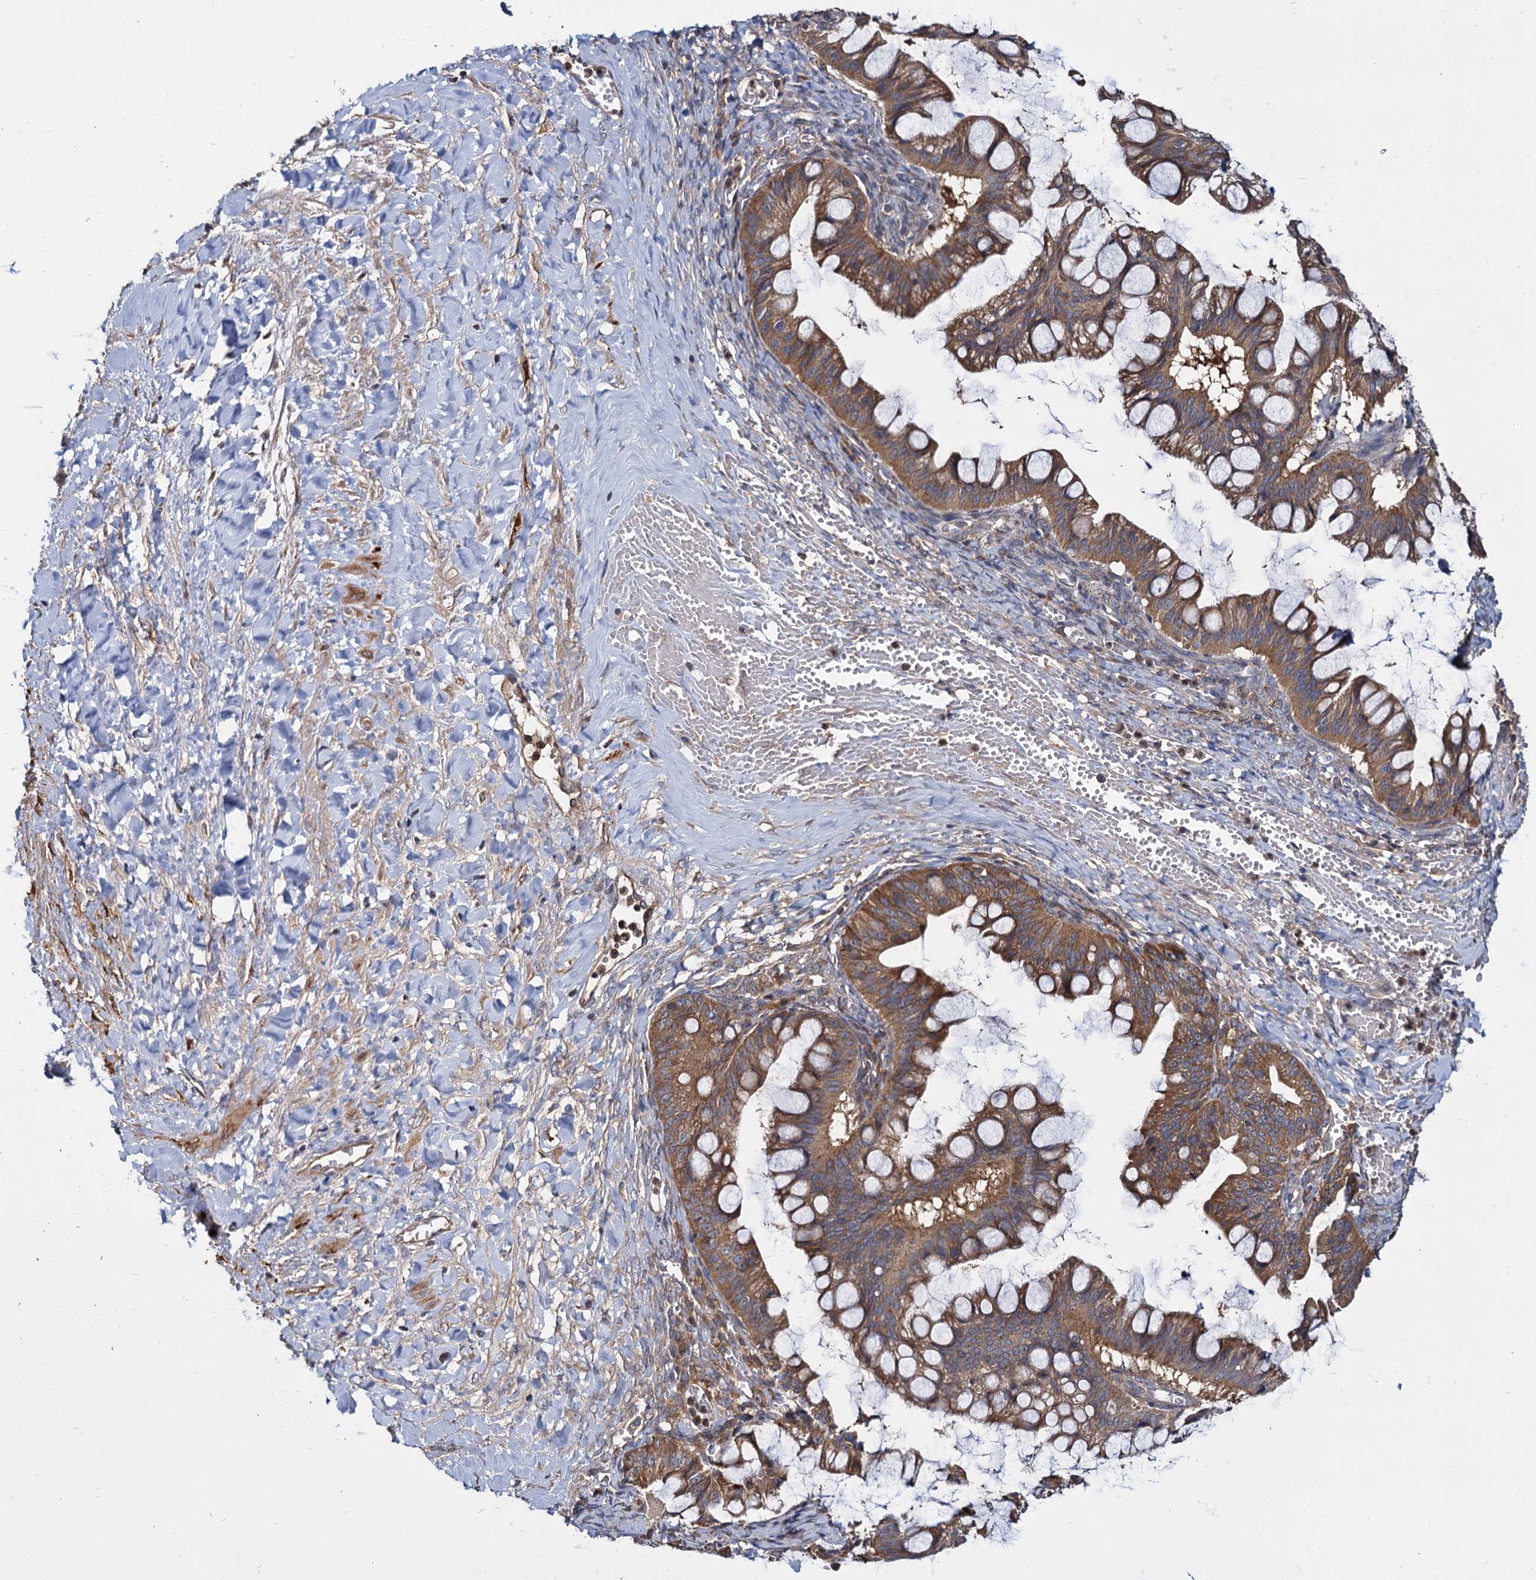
{"staining": {"intensity": "moderate", "quantity": ">75%", "location": "cytoplasmic/membranous"}, "tissue": "ovarian cancer", "cell_type": "Tumor cells", "image_type": "cancer", "snomed": [{"axis": "morphology", "description": "Cystadenocarcinoma, mucinous, NOS"}, {"axis": "topography", "description": "Ovary"}], "caption": "The photomicrograph demonstrates immunohistochemical staining of ovarian cancer. There is moderate cytoplasmic/membranous staining is present in approximately >75% of tumor cells. The protein of interest is shown in brown color, while the nuclei are stained blue.", "gene": "CEP192", "patient": {"sex": "female", "age": 73}}